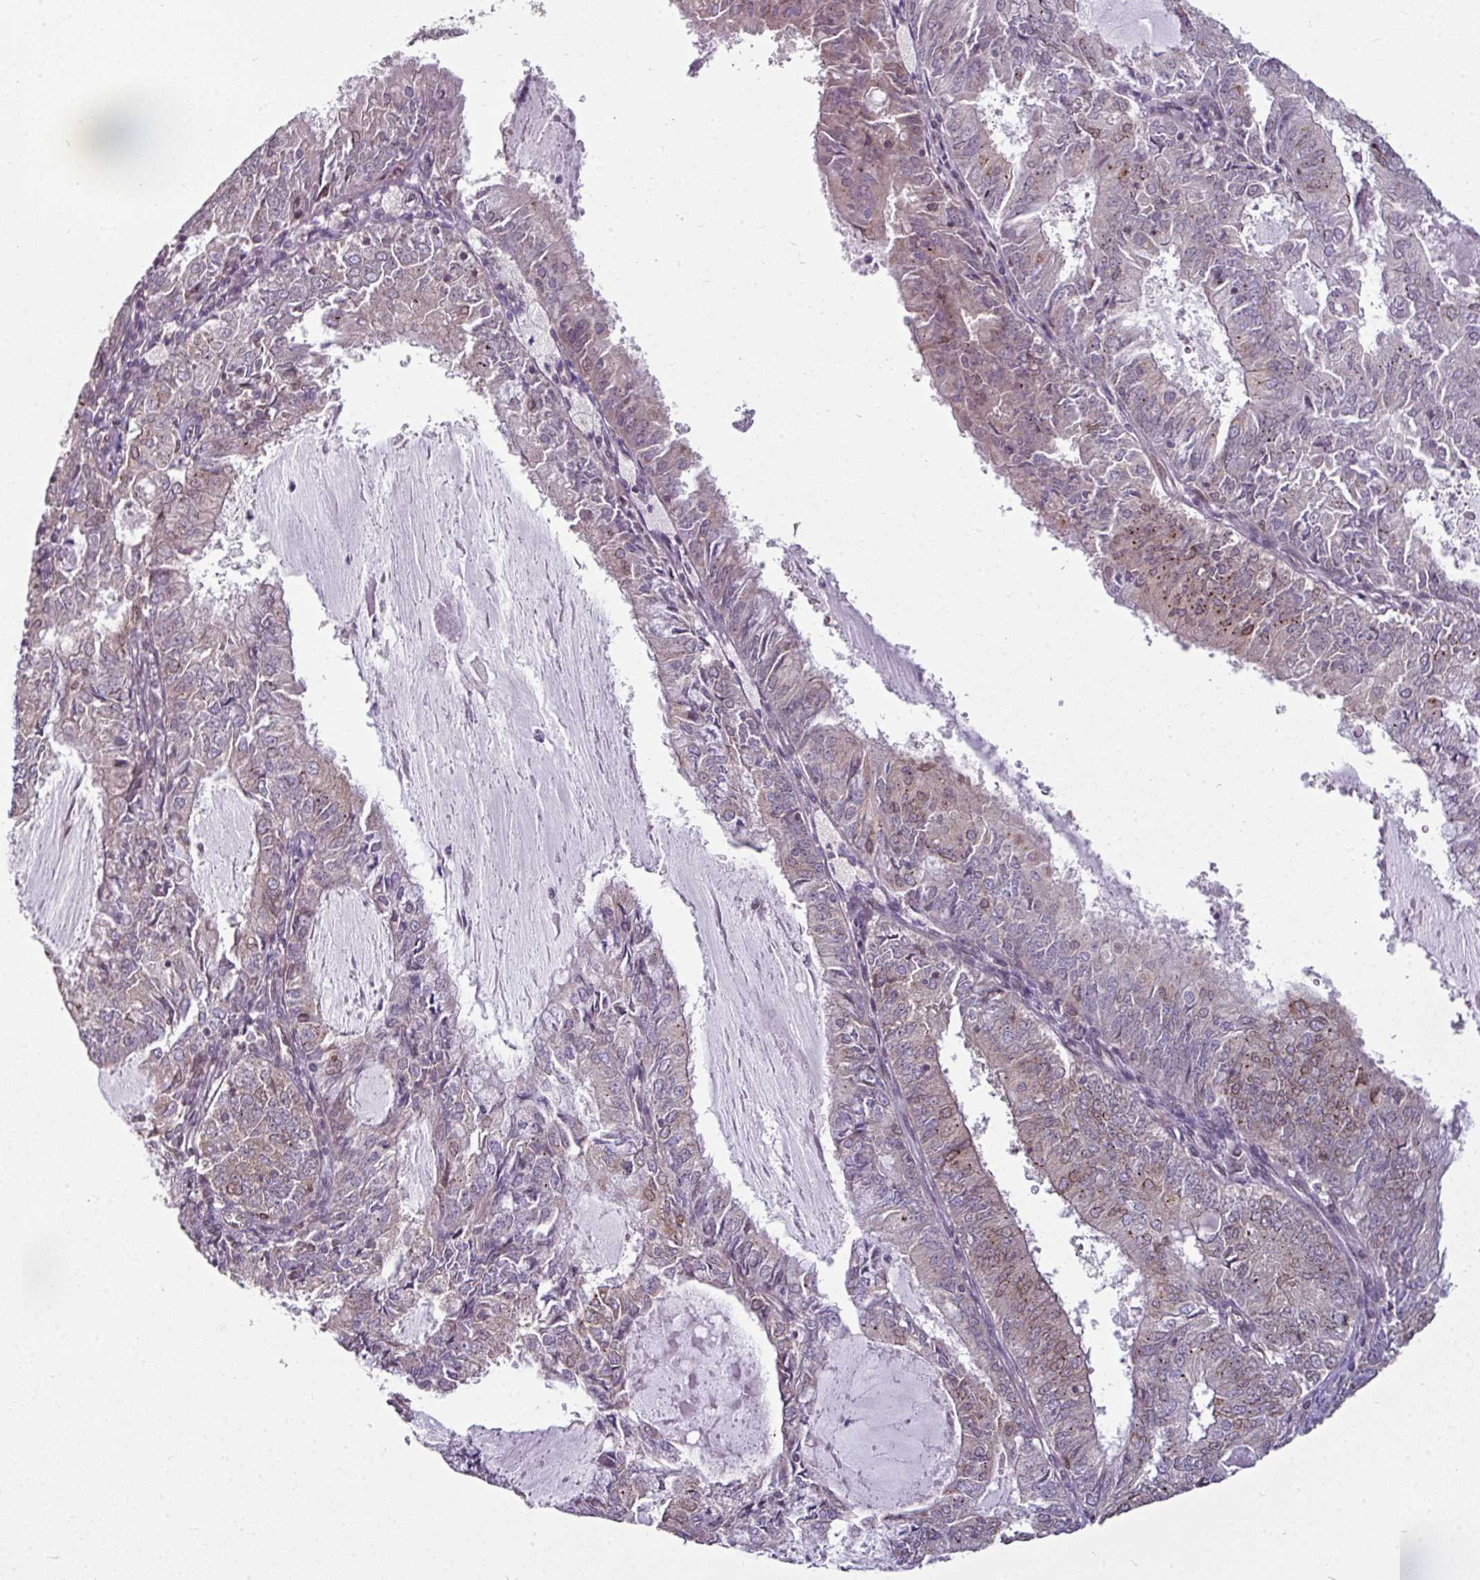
{"staining": {"intensity": "moderate", "quantity": "<25%", "location": "cytoplasmic/membranous,nuclear"}, "tissue": "endometrial cancer", "cell_type": "Tumor cells", "image_type": "cancer", "snomed": [{"axis": "morphology", "description": "Adenocarcinoma, NOS"}, {"axis": "topography", "description": "Endometrium"}], "caption": "Moderate cytoplasmic/membranous and nuclear staining is seen in about <25% of tumor cells in endometrial cancer. (Stains: DAB (3,3'-diaminobenzidine) in brown, nuclei in blue, Microscopy: brightfield microscopy at high magnification).", "gene": "RANGAP1", "patient": {"sex": "female", "age": 57}}